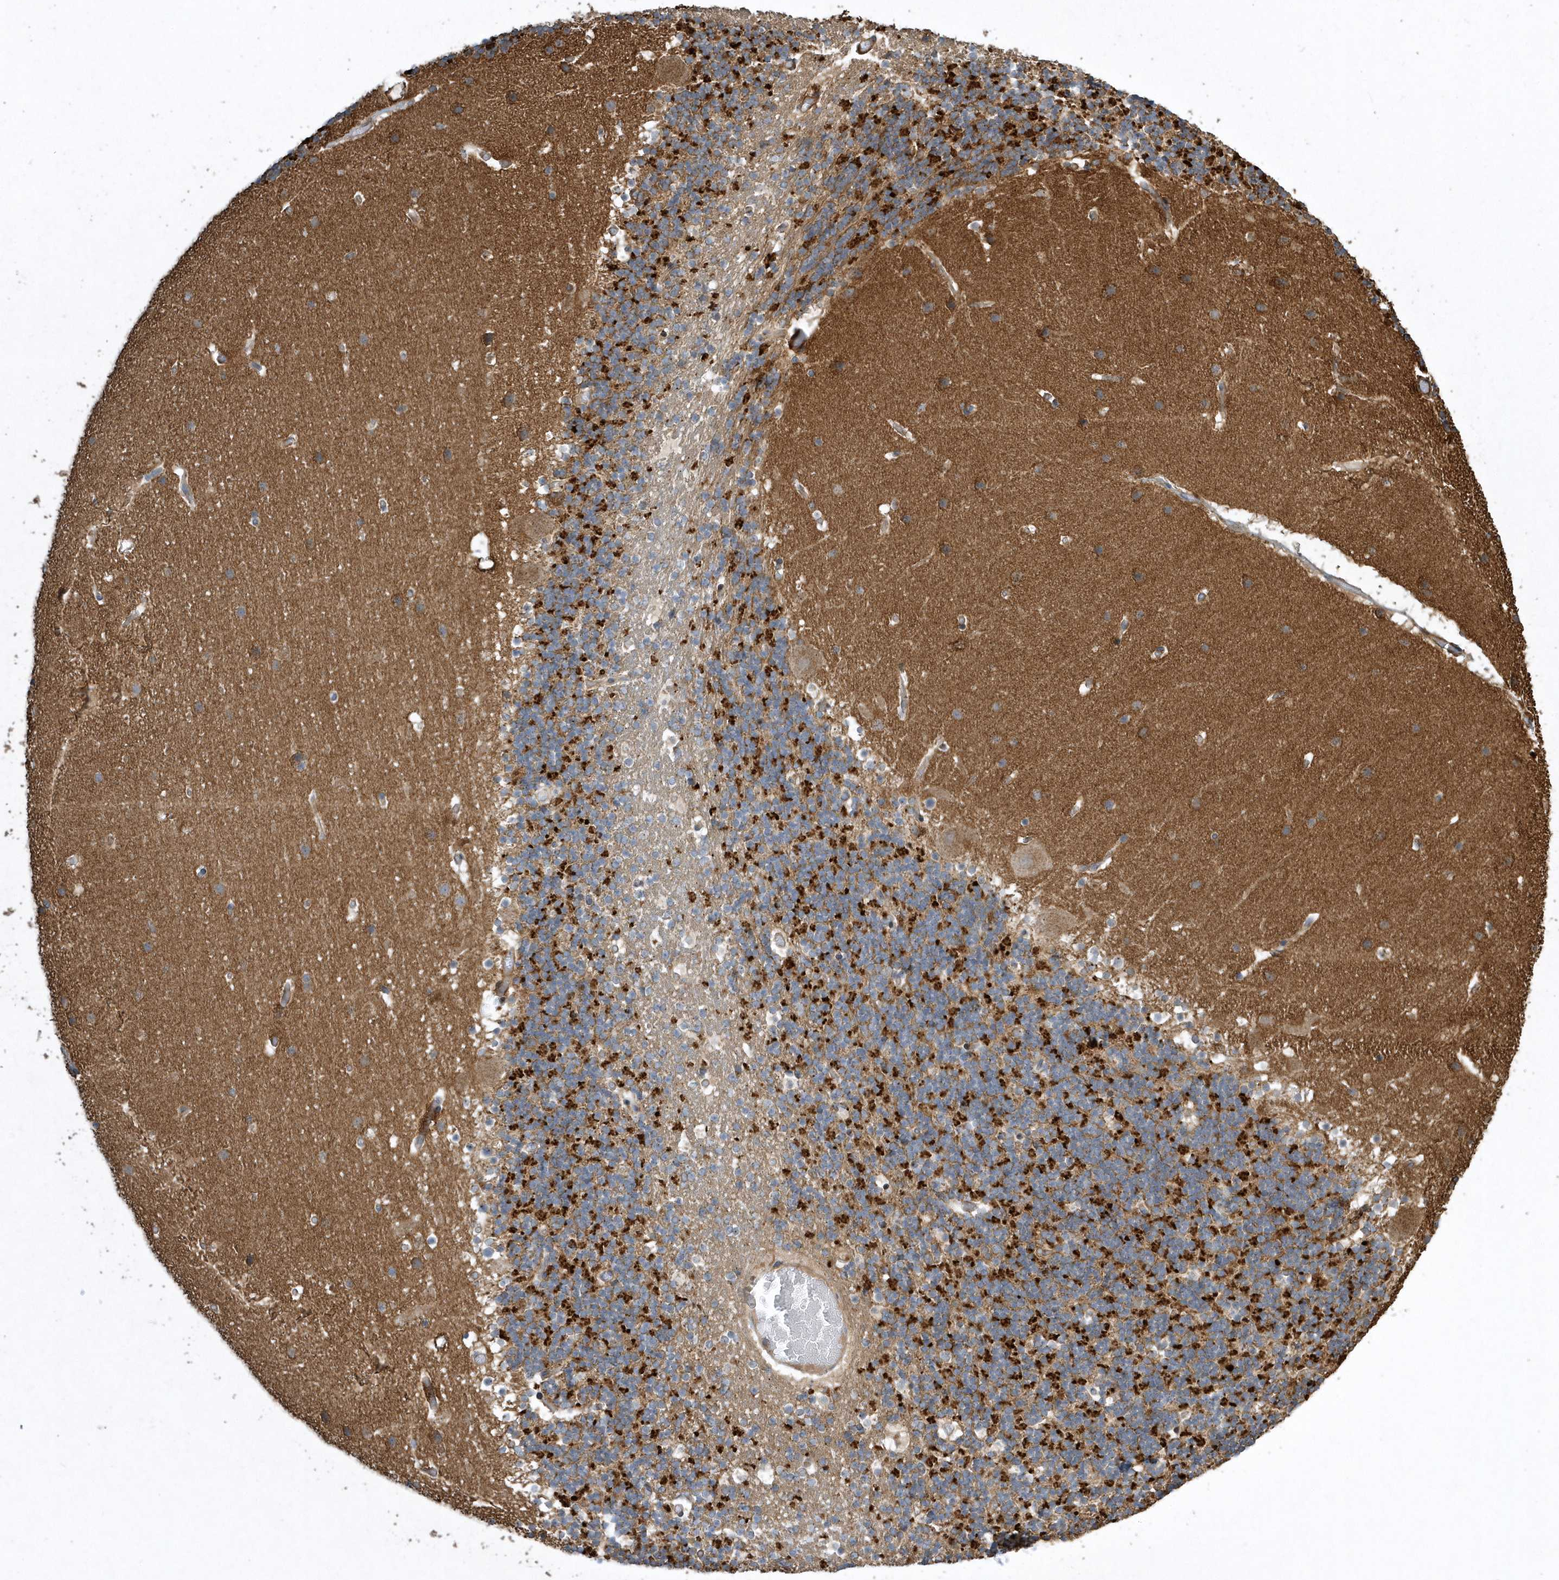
{"staining": {"intensity": "strong", "quantity": "25%-75%", "location": "cytoplasmic/membranous"}, "tissue": "cerebellum", "cell_type": "Cells in granular layer", "image_type": "normal", "snomed": [{"axis": "morphology", "description": "Normal tissue, NOS"}, {"axis": "topography", "description": "Cerebellum"}], "caption": "Protein staining of normal cerebellum exhibits strong cytoplasmic/membranous expression in approximately 25%-75% of cells in granular layer. The protein of interest is shown in brown color, while the nuclei are stained blue.", "gene": "SENP8", "patient": {"sex": "male", "age": 57}}